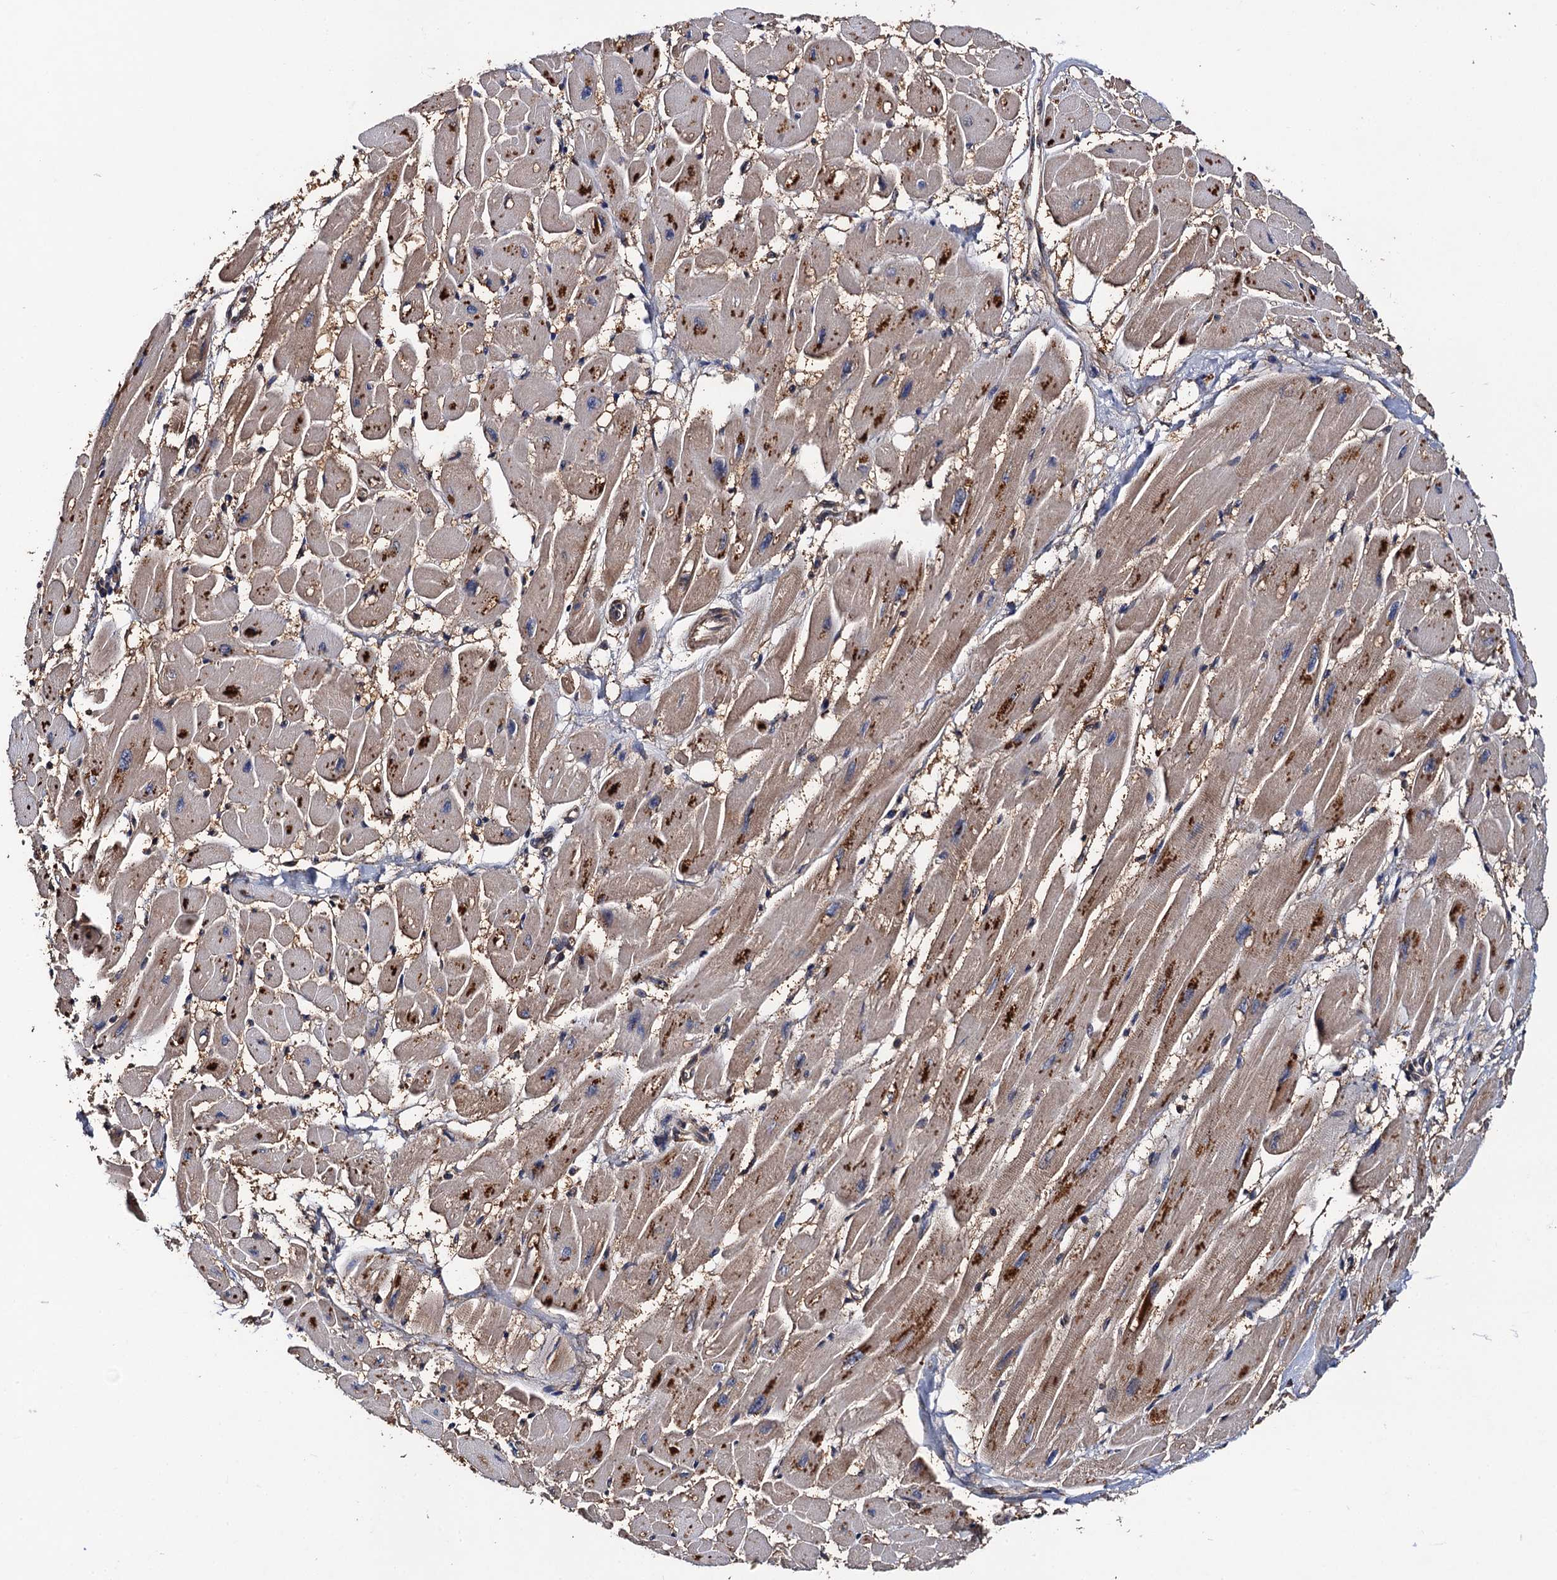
{"staining": {"intensity": "moderate", "quantity": ">75%", "location": "cytoplasmic/membranous"}, "tissue": "heart muscle", "cell_type": "Cardiomyocytes", "image_type": "normal", "snomed": [{"axis": "morphology", "description": "Normal tissue, NOS"}, {"axis": "topography", "description": "Heart"}], "caption": "Moderate cytoplasmic/membranous positivity for a protein is appreciated in about >75% of cardiomyocytes of normal heart muscle using immunohistochemistry.", "gene": "MIER2", "patient": {"sex": "female", "age": 54}}